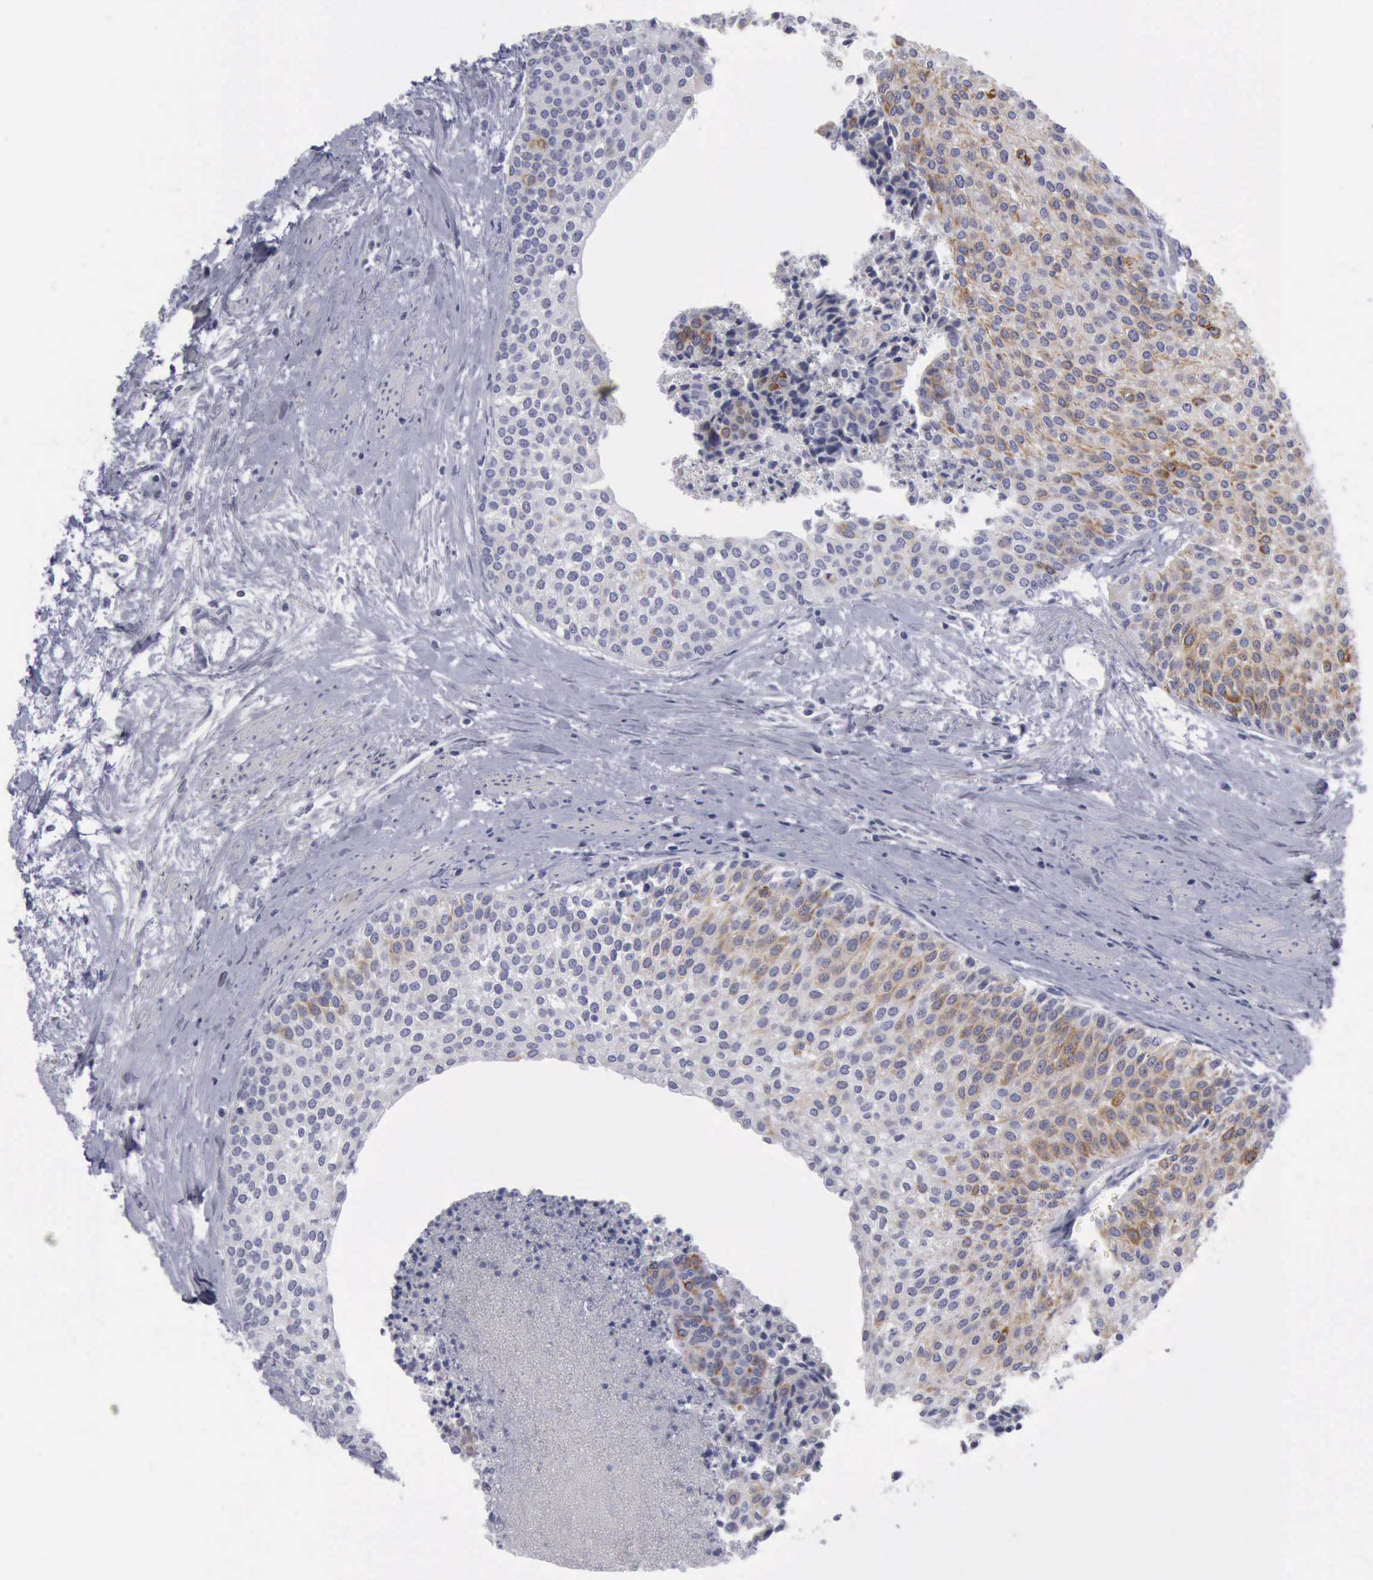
{"staining": {"intensity": "moderate", "quantity": "25%-75%", "location": "cytoplasmic/membranous"}, "tissue": "urothelial cancer", "cell_type": "Tumor cells", "image_type": "cancer", "snomed": [{"axis": "morphology", "description": "Urothelial carcinoma, Low grade"}, {"axis": "topography", "description": "Urinary bladder"}], "caption": "Protein expression analysis of urothelial carcinoma (low-grade) demonstrates moderate cytoplasmic/membranous staining in about 25%-75% of tumor cells.", "gene": "KRT13", "patient": {"sex": "female", "age": 73}}